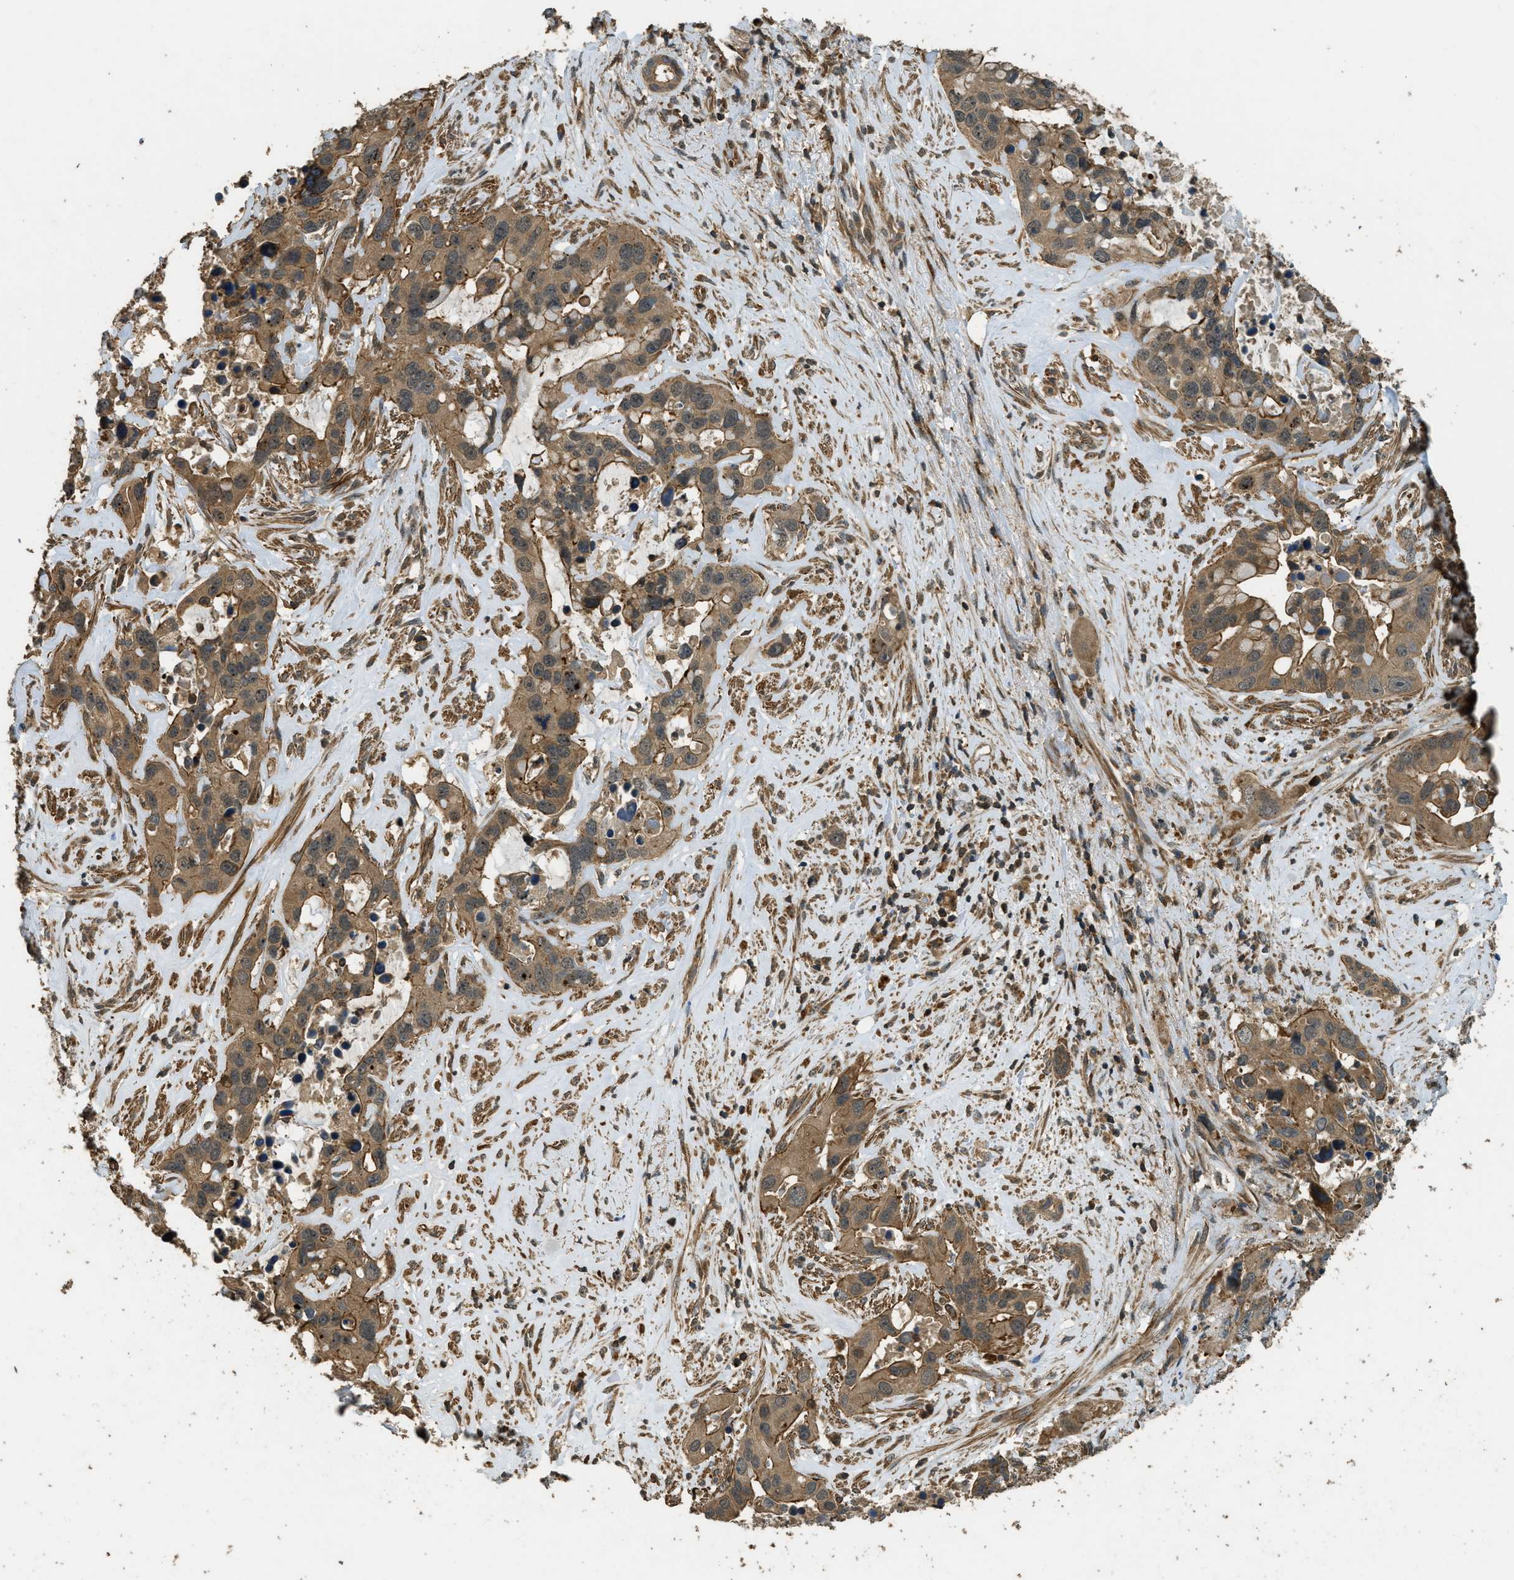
{"staining": {"intensity": "moderate", "quantity": ">75%", "location": "cytoplasmic/membranous"}, "tissue": "liver cancer", "cell_type": "Tumor cells", "image_type": "cancer", "snomed": [{"axis": "morphology", "description": "Cholangiocarcinoma"}, {"axis": "topography", "description": "Liver"}], "caption": "Immunohistochemical staining of liver cancer displays medium levels of moderate cytoplasmic/membranous protein staining in about >75% of tumor cells.", "gene": "PPP6R3", "patient": {"sex": "female", "age": 65}}